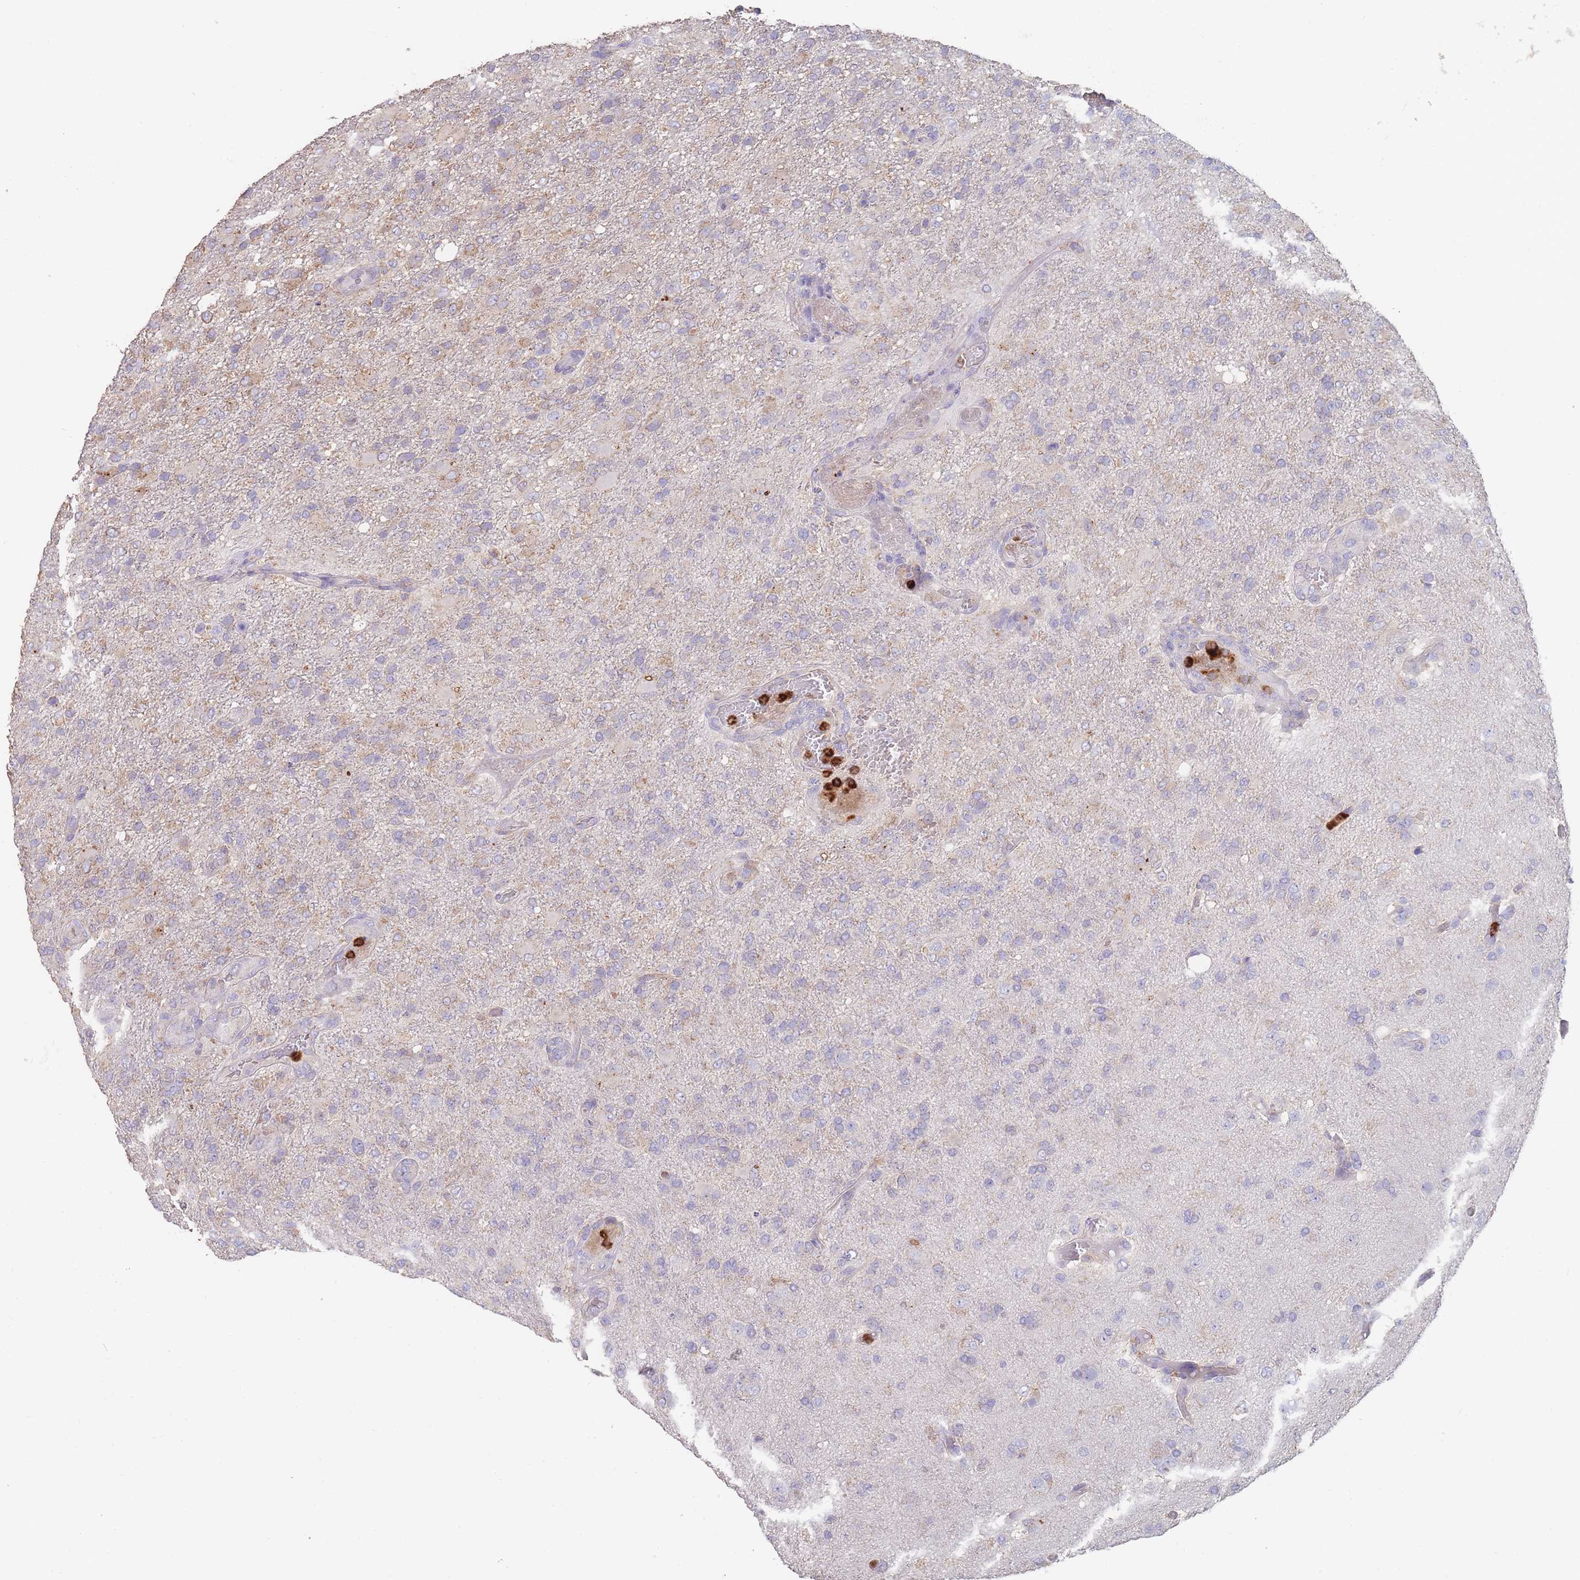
{"staining": {"intensity": "negative", "quantity": "none", "location": "none"}, "tissue": "glioma", "cell_type": "Tumor cells", "image_type": "cancer", "snomed": [{"axis": "morphology", "description": "Glioma, malignant, High grade"}, {"axis": "topography", "description": "Brain"}], "caption": "Photomicrograph shows no significant protein positivity in tumor cells of glioma. (Stains: DAB (3,3'-diaminobenzidine) IHC with hematoxylin counter stain, Microscopy: brightfield microscopy at high magnification).", "gene": "CLEC12A", "patient": {"sex": "female", "age": 74}}